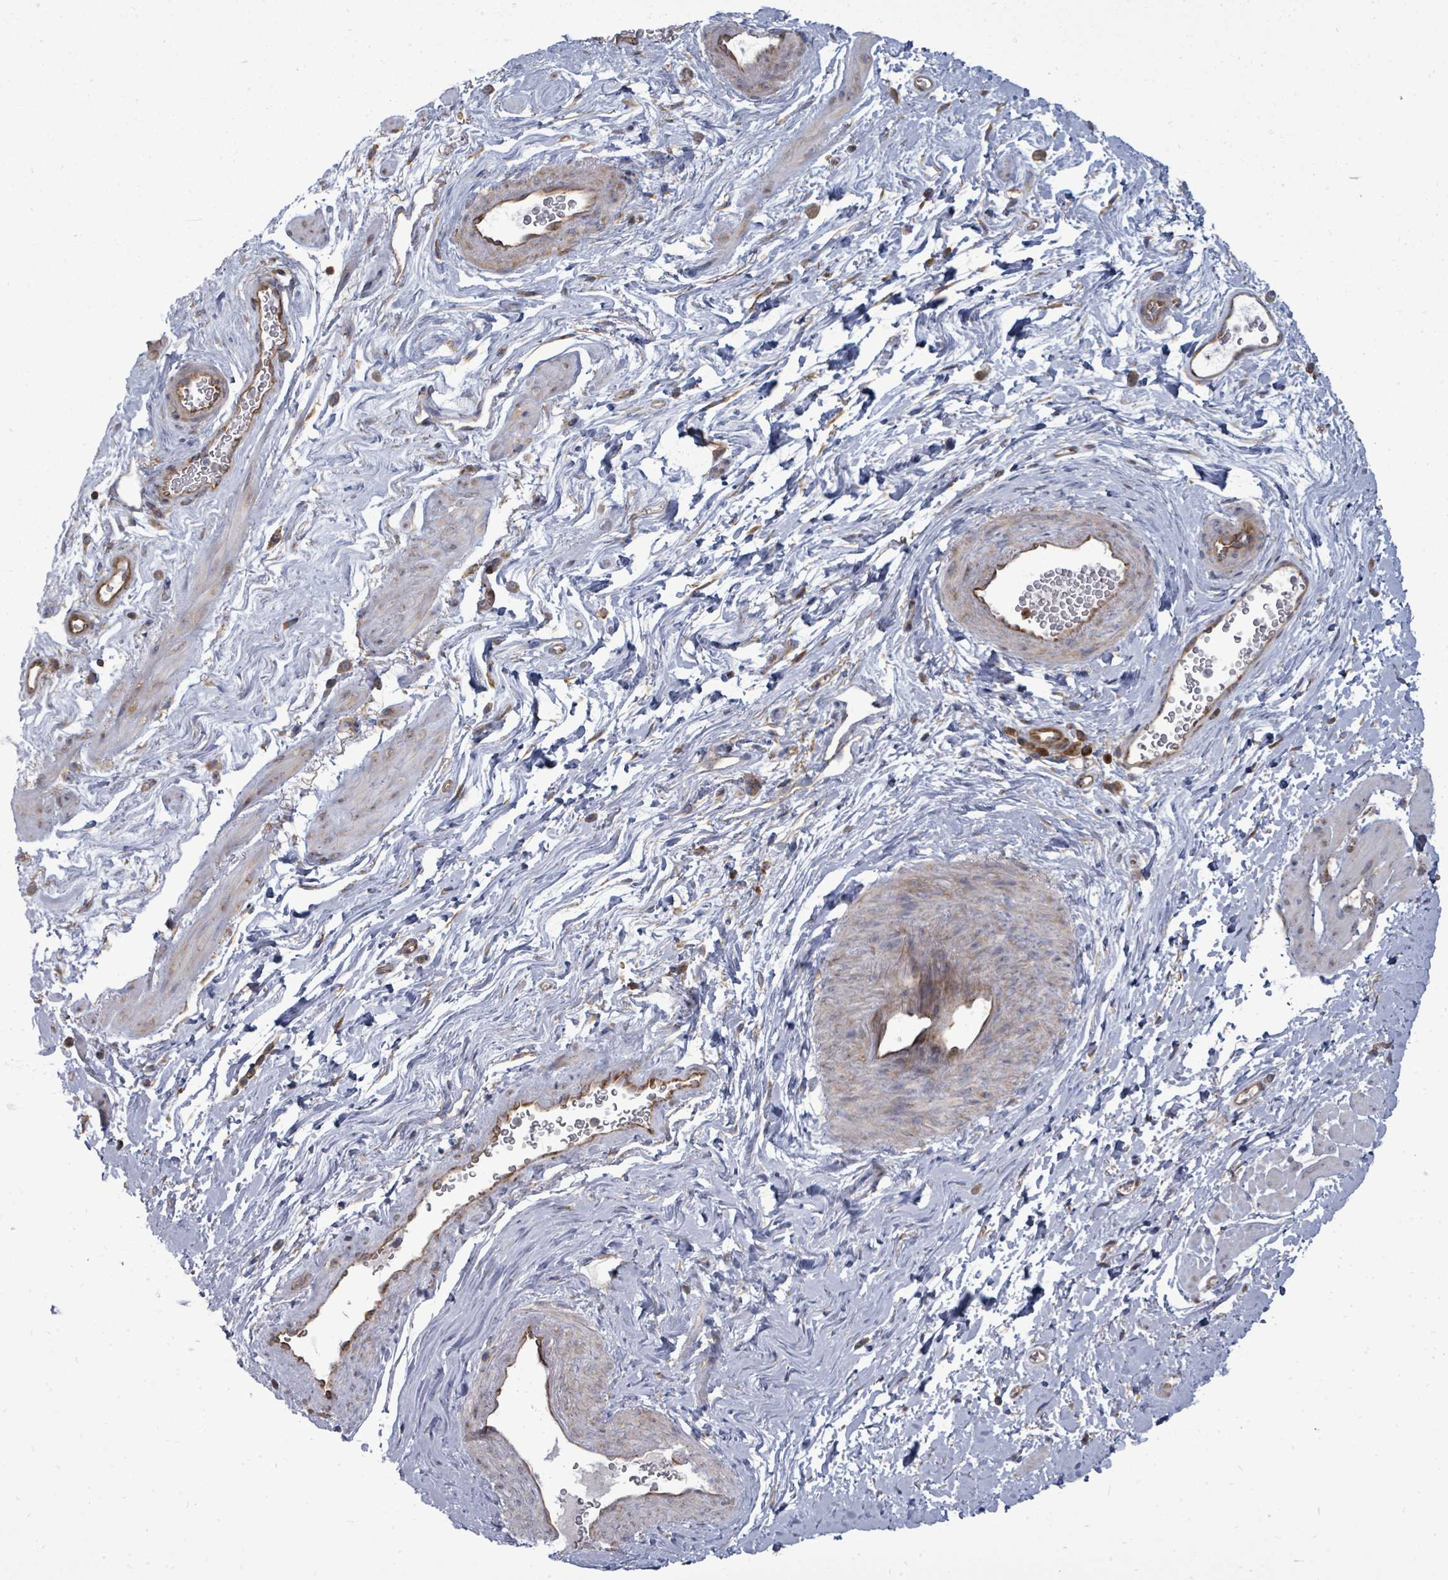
{"staining": {"intensity": "weak", "quantity": "<25%", "location": "cytoplasmic/membranous"}, "tissue": "smooth muscle", "cell_type": "Smooth muscle cells", "image_type": "normal", "snomed": [{"axis": "morphology", "description": "Normal tissue, NOS"}, {"axis": "topography", "description": "Smooth muscle"}, {"axis": "topography", "description": "Peripheral nerve tissue"}], "caption": "This micrograph is of normal smooth muscle stained with immunohistochemistry (IHC) to label a protein in brown with the nuclei are counter-stained blue. There is no expression in smooth muscle cells.", "gene": "EIF3CL", "patient": {"sex": "male", "age": 69}}